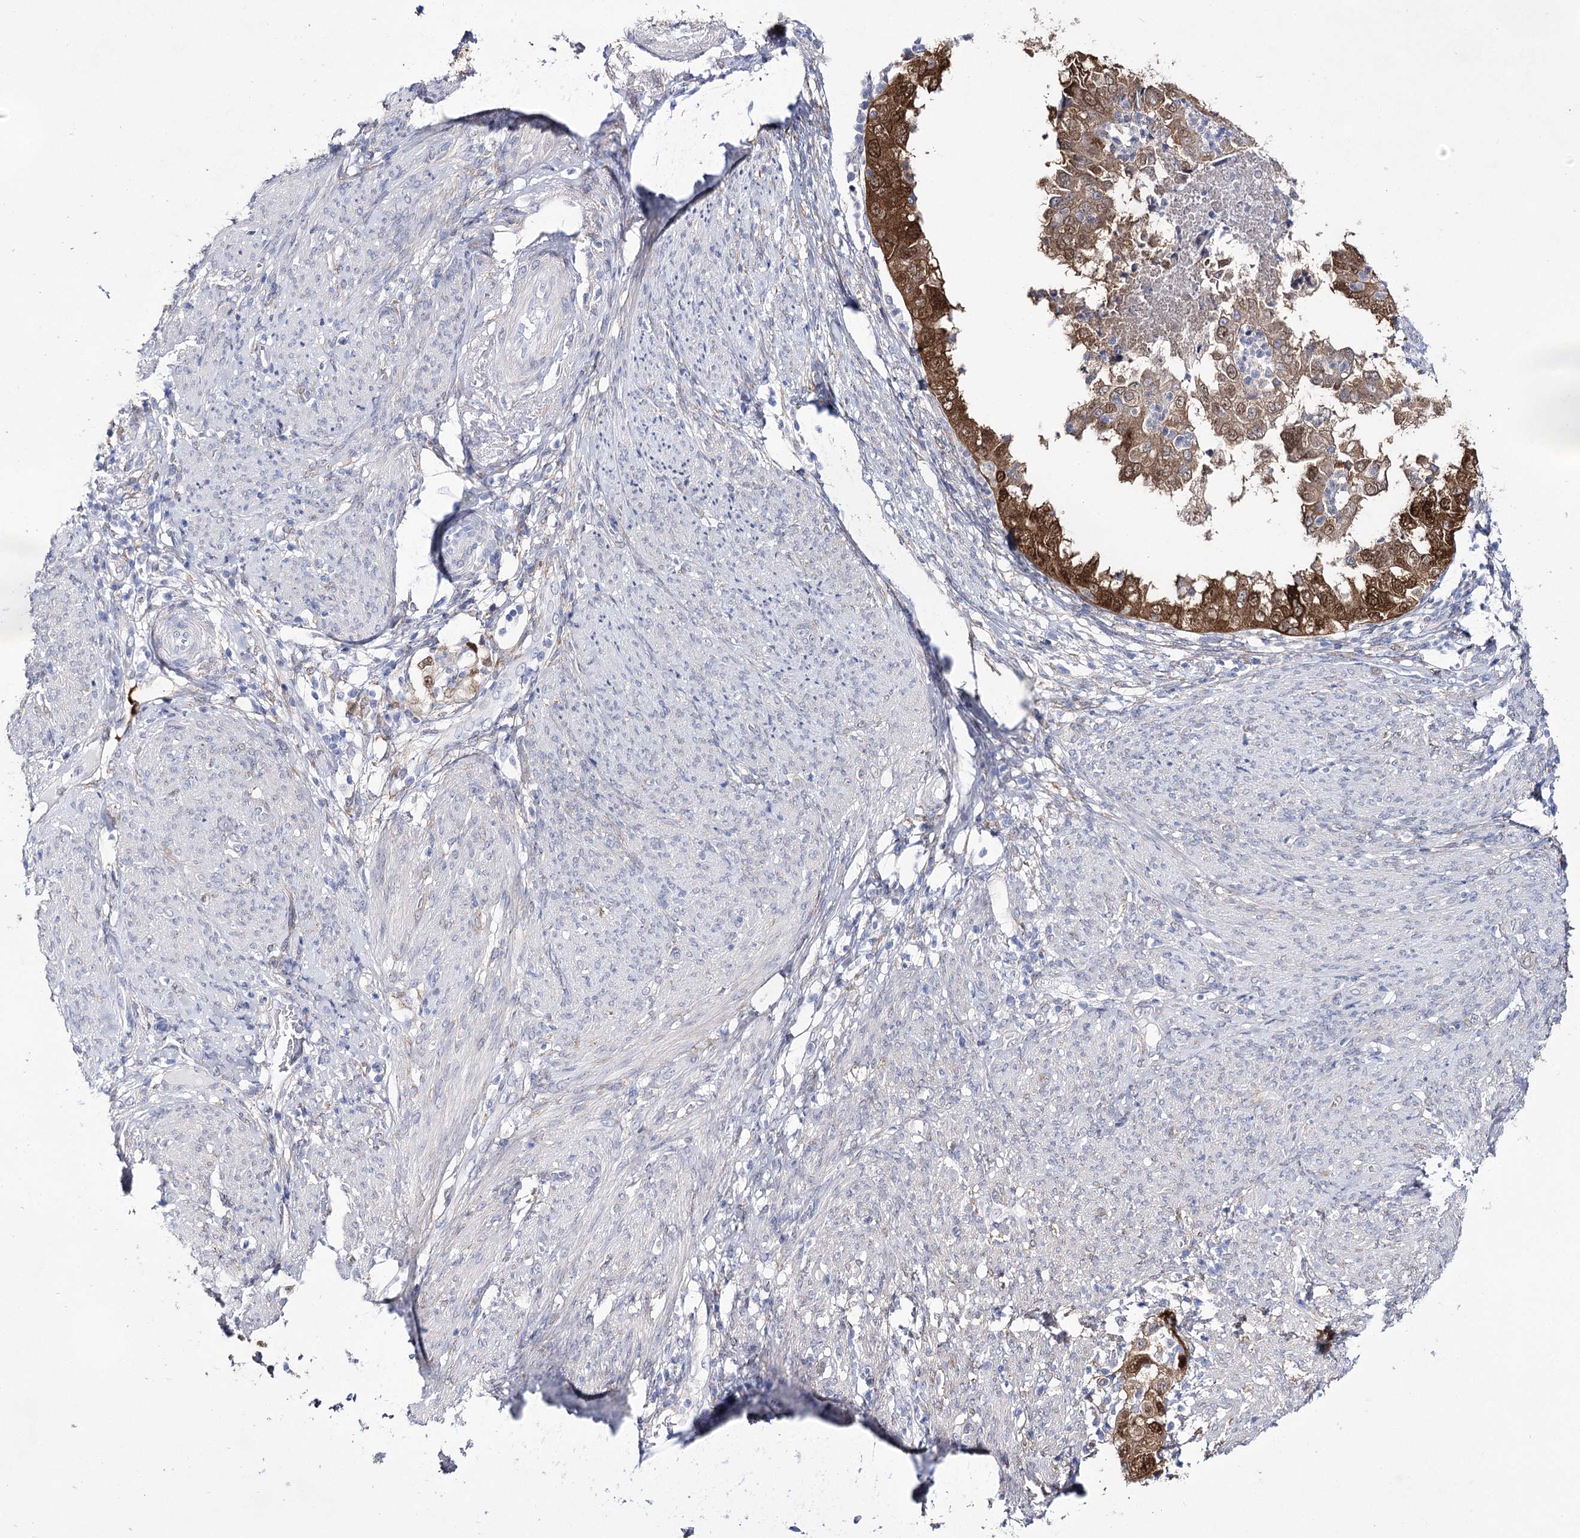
{"staining": {"intensity": "strong", "quantity": ">75%", "location": "cytoplasmic/membranous,nuclear"}, "tissue": "endometrial cancer", "cell_type": "Tumor cells", "image_type": "cancer", "snomed": [{"axis": "morphology", "description": "Adenocarcinoma, NOS"}, {"axis": "topography", "description": "Endometrium"}], "caption": "Human endometrial adenocarcinoma stained for a protein (brown) exhibits strong cytoplasmic/membranous and nuclear positive expression in approximately >75% of tumor cells.", "gene": "UGDH", "patient": {"sex": "female", "age": 85}}